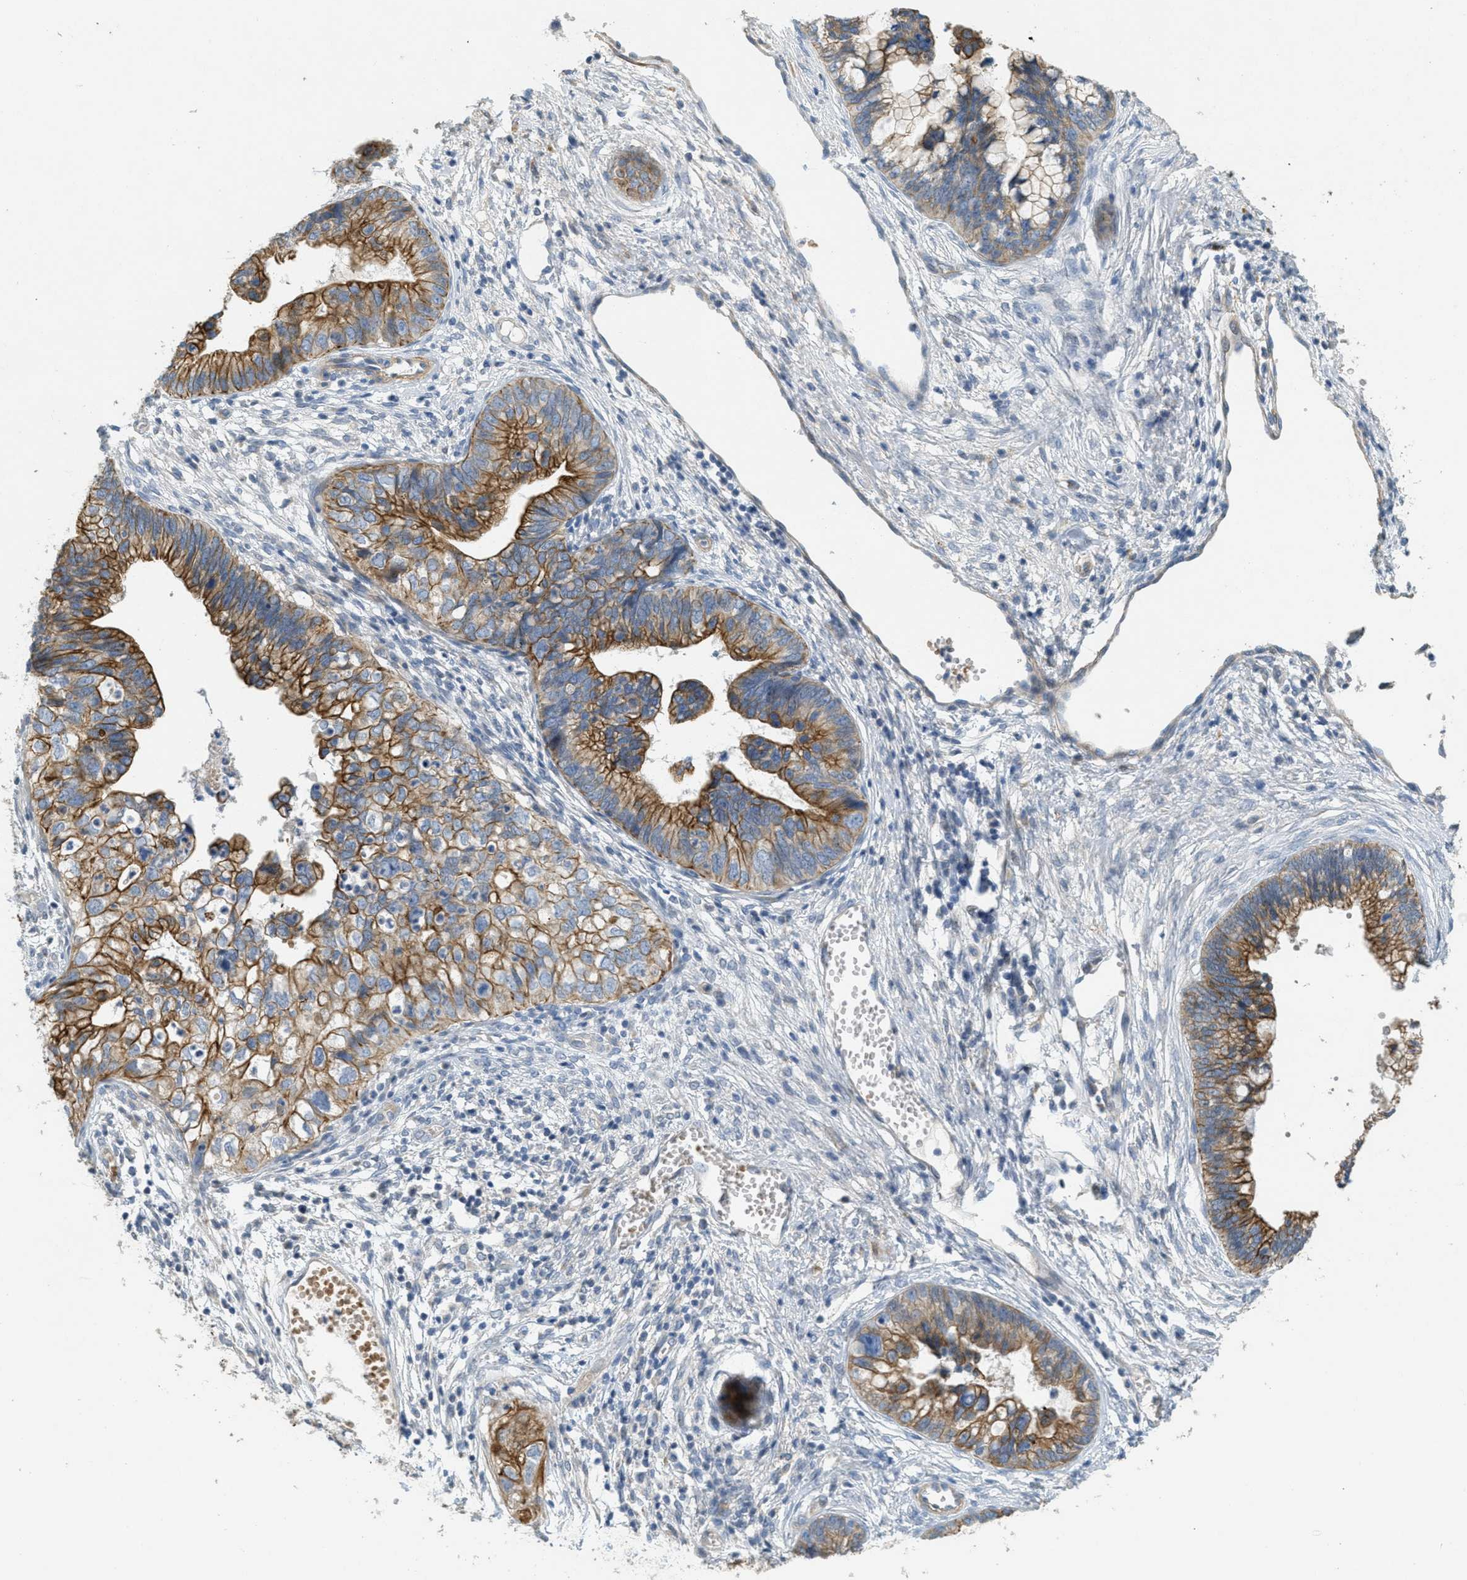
{"staining": {"intensity": "strong", "quantity": ">75%", "location": "cytoplasmic/membranous"}, "tissue": "cervical cancer", "cell_type": "Tumor cells", "image_type": "cancer", "snomed": [{"axis": "morphology", "description": "Adenocarcinoma, NOS"}, {"axis": "topography", "description": "Cervix"}], "caption": "A high-resolution photomicrograph shows IHC staining of cervical cancer, which reveals strong cytoplasmic/membranous positivity in approximately >75% of tumor cells.", "gene": "MRS2", "patient": {"sex": "female", "age": 44}}